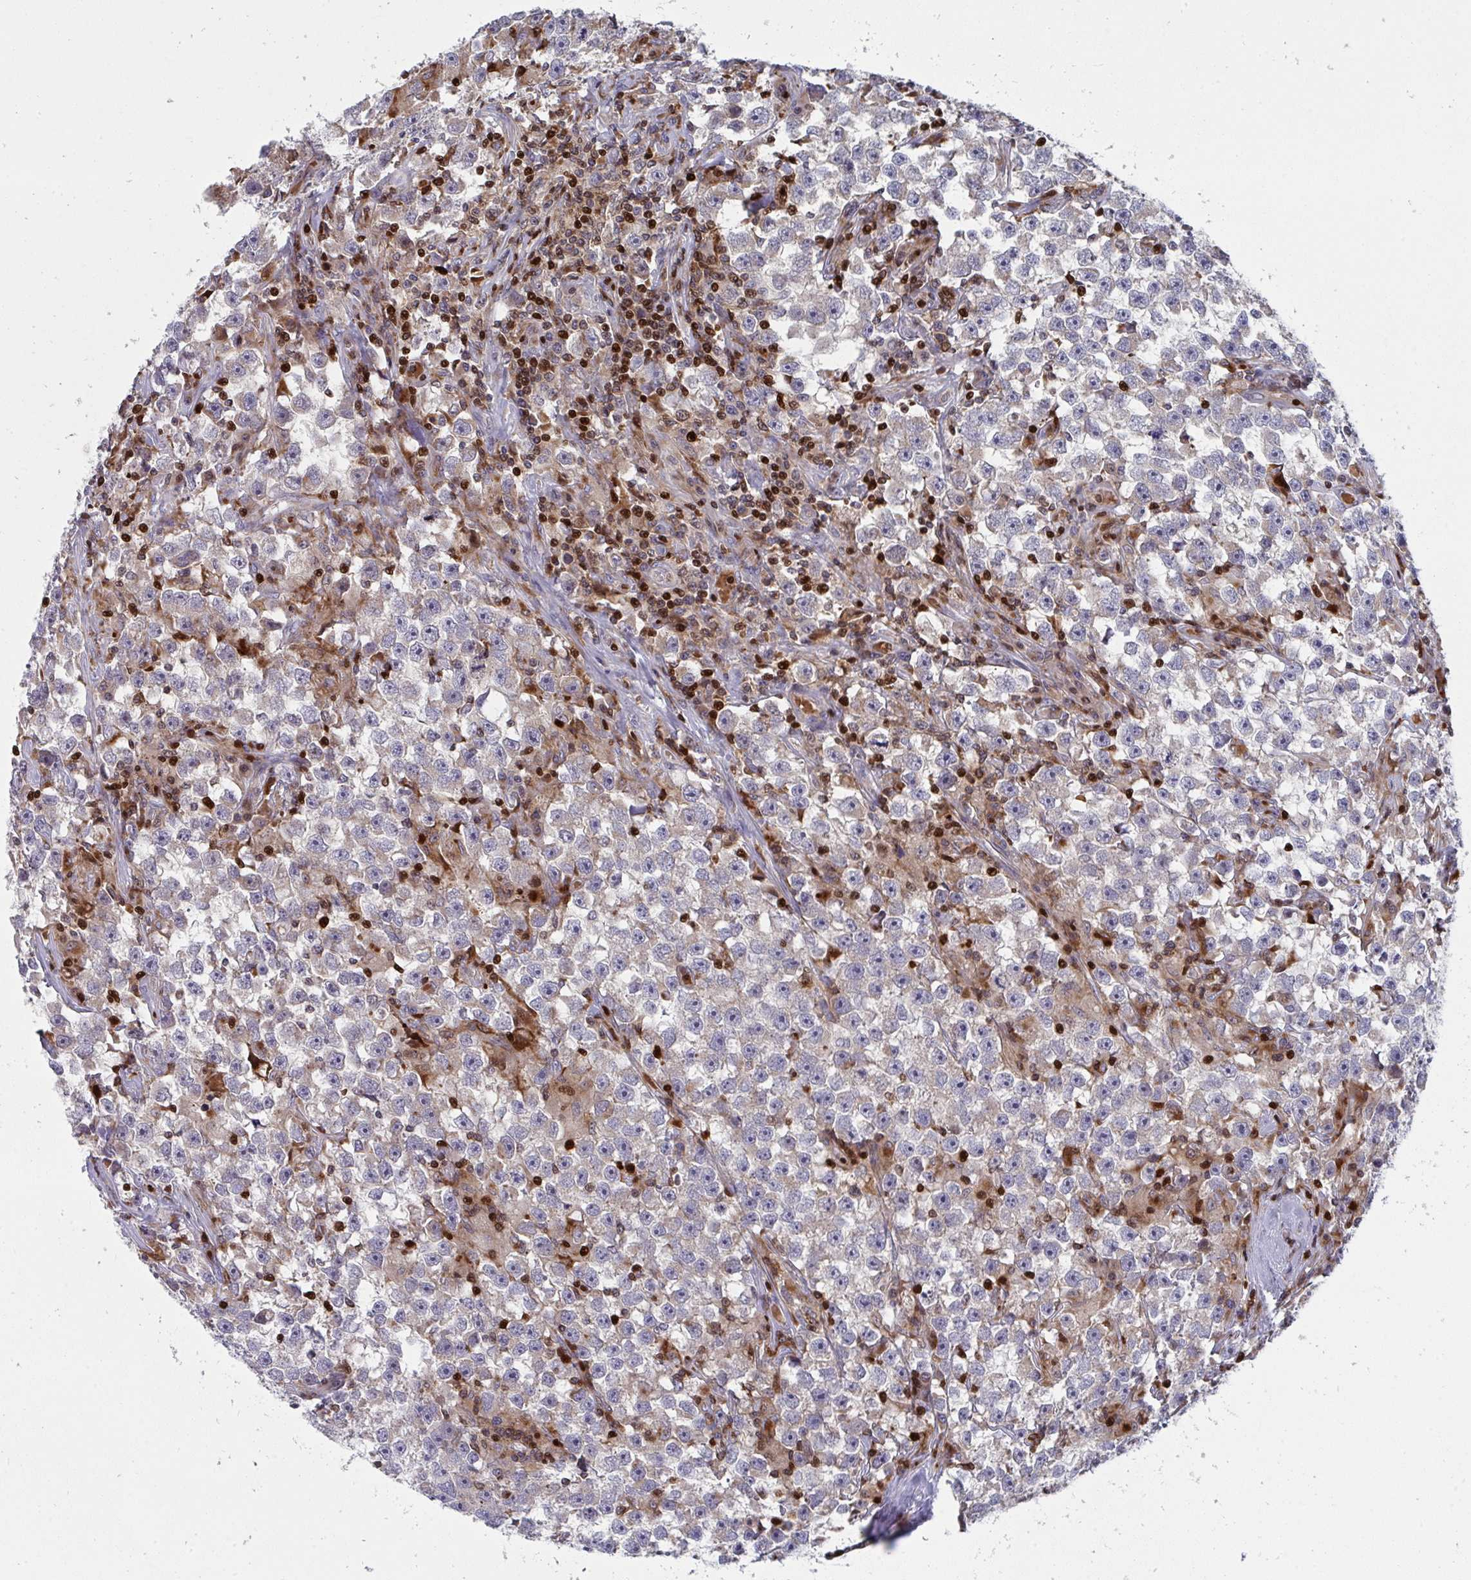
{"staining": {"intensity": "weak", "quantity": "25%-75%", "location": "cytoplasmic/membranous"}, "tissue": "testis cancer", "cell_type": "Tumor cells", "image_type": "cancer", "snomed": [{"axis": "morphology", "description": "Seminoma, NOS"}, {"axis": "topography", "description": "Testis"}], "caption": "Approximately 25%-75% of tumor cells in testis cancer exhibit weak cytoplasmic/membranous protein positivity as visualized by brown immunohistochemical staining.", "gene": "AOC2", "patient": {"sex": "male", "age": 33}}